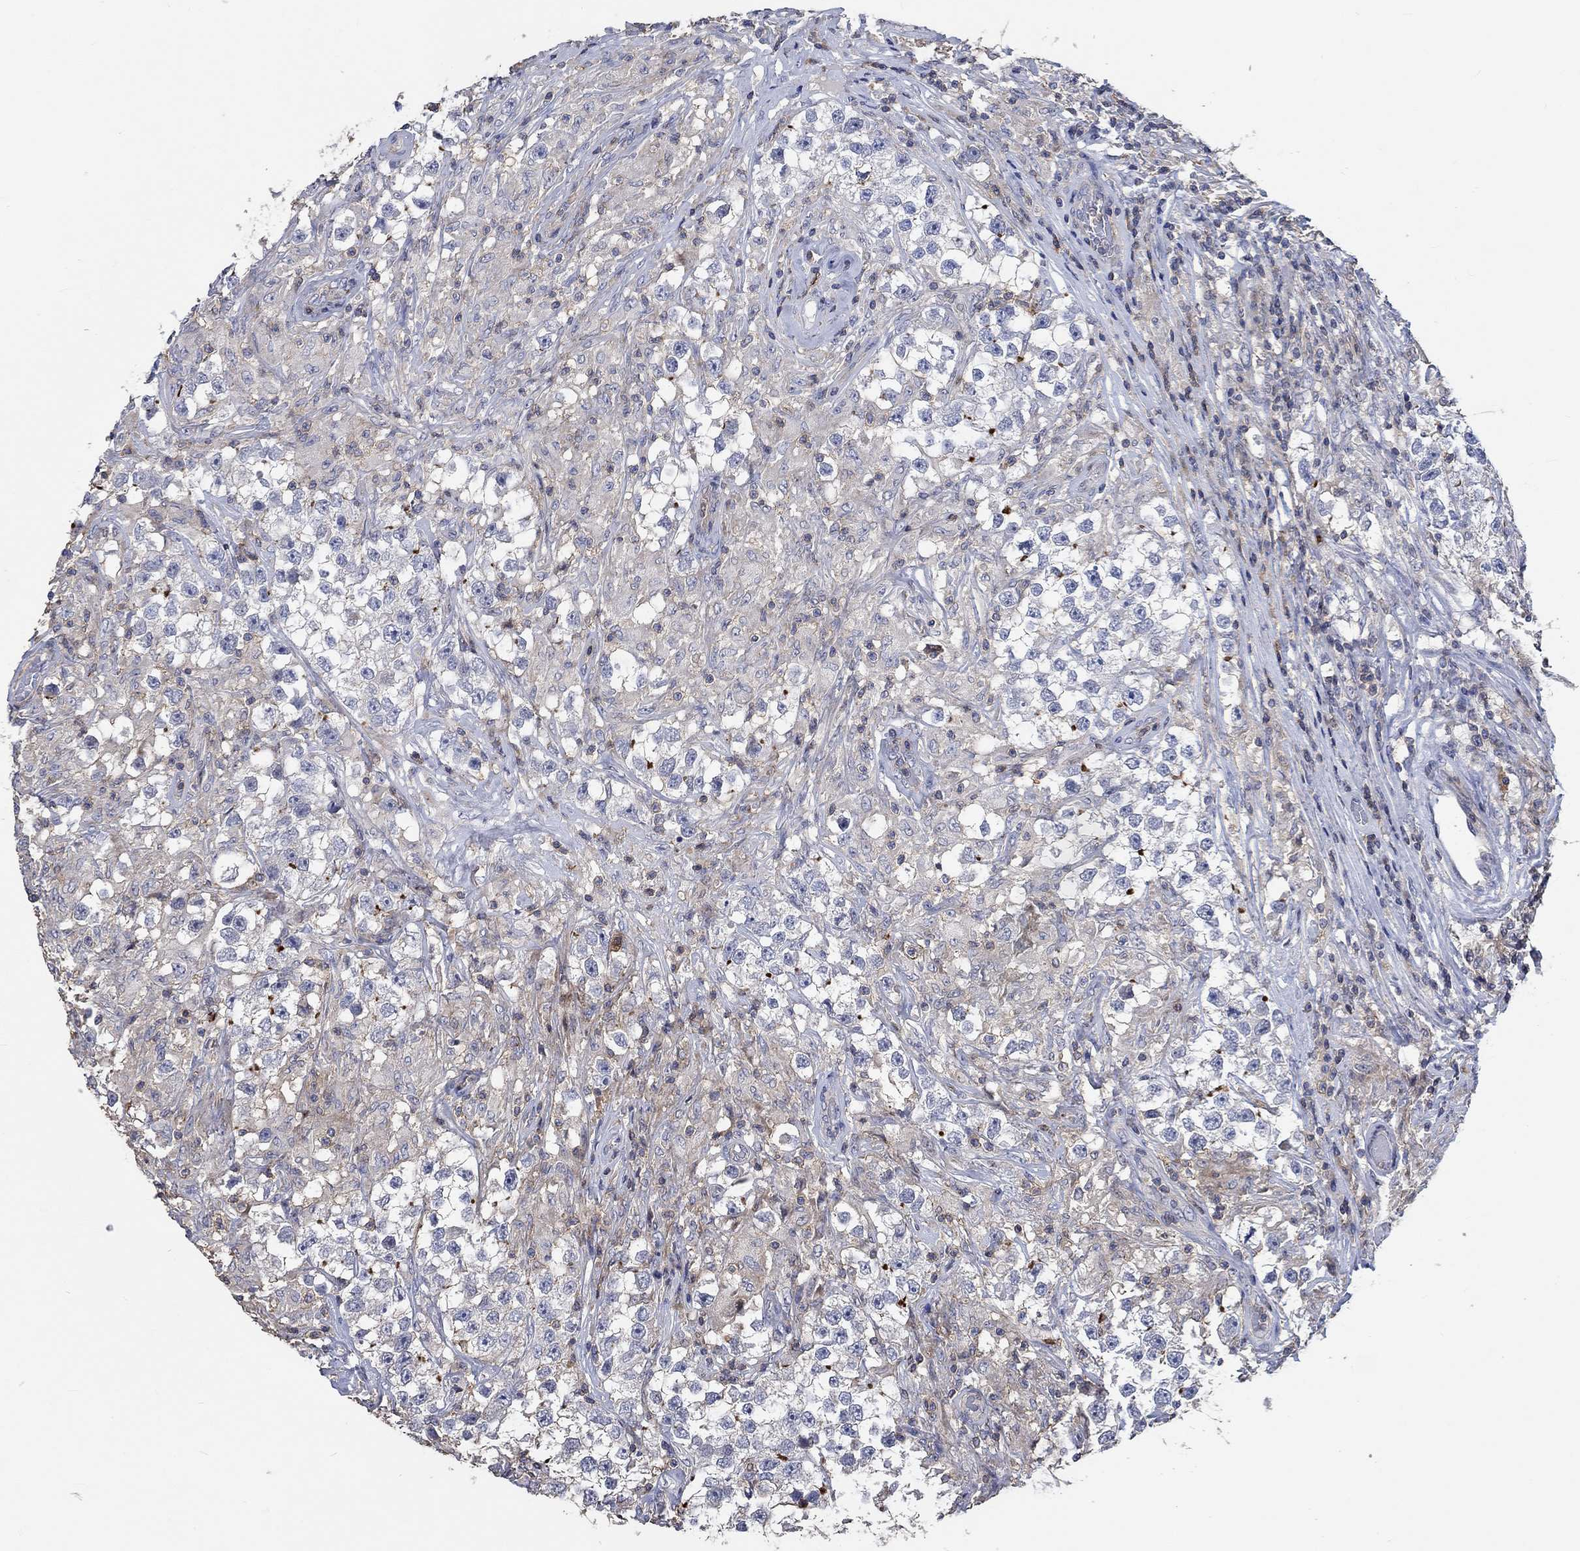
{"staining": {"intensity": "negative", "quantity": "none", "location": "none"}, "tissue": "testis cancer", "cell_type": "Tumor cells", "image_type": "cancer", "snomed": [{"axis": "morphology", "description": "Seminoma, NOS"}, {"axis": "topography", "description": "Testis"}], "caption": "Immunohistochemical staining of human testis seminoma displays no significant staining in tumor cells. (DAB IHC, high magnification).", "gene": "TNFAIP8L3", "patient": {"sex": "male", "age": 46}}